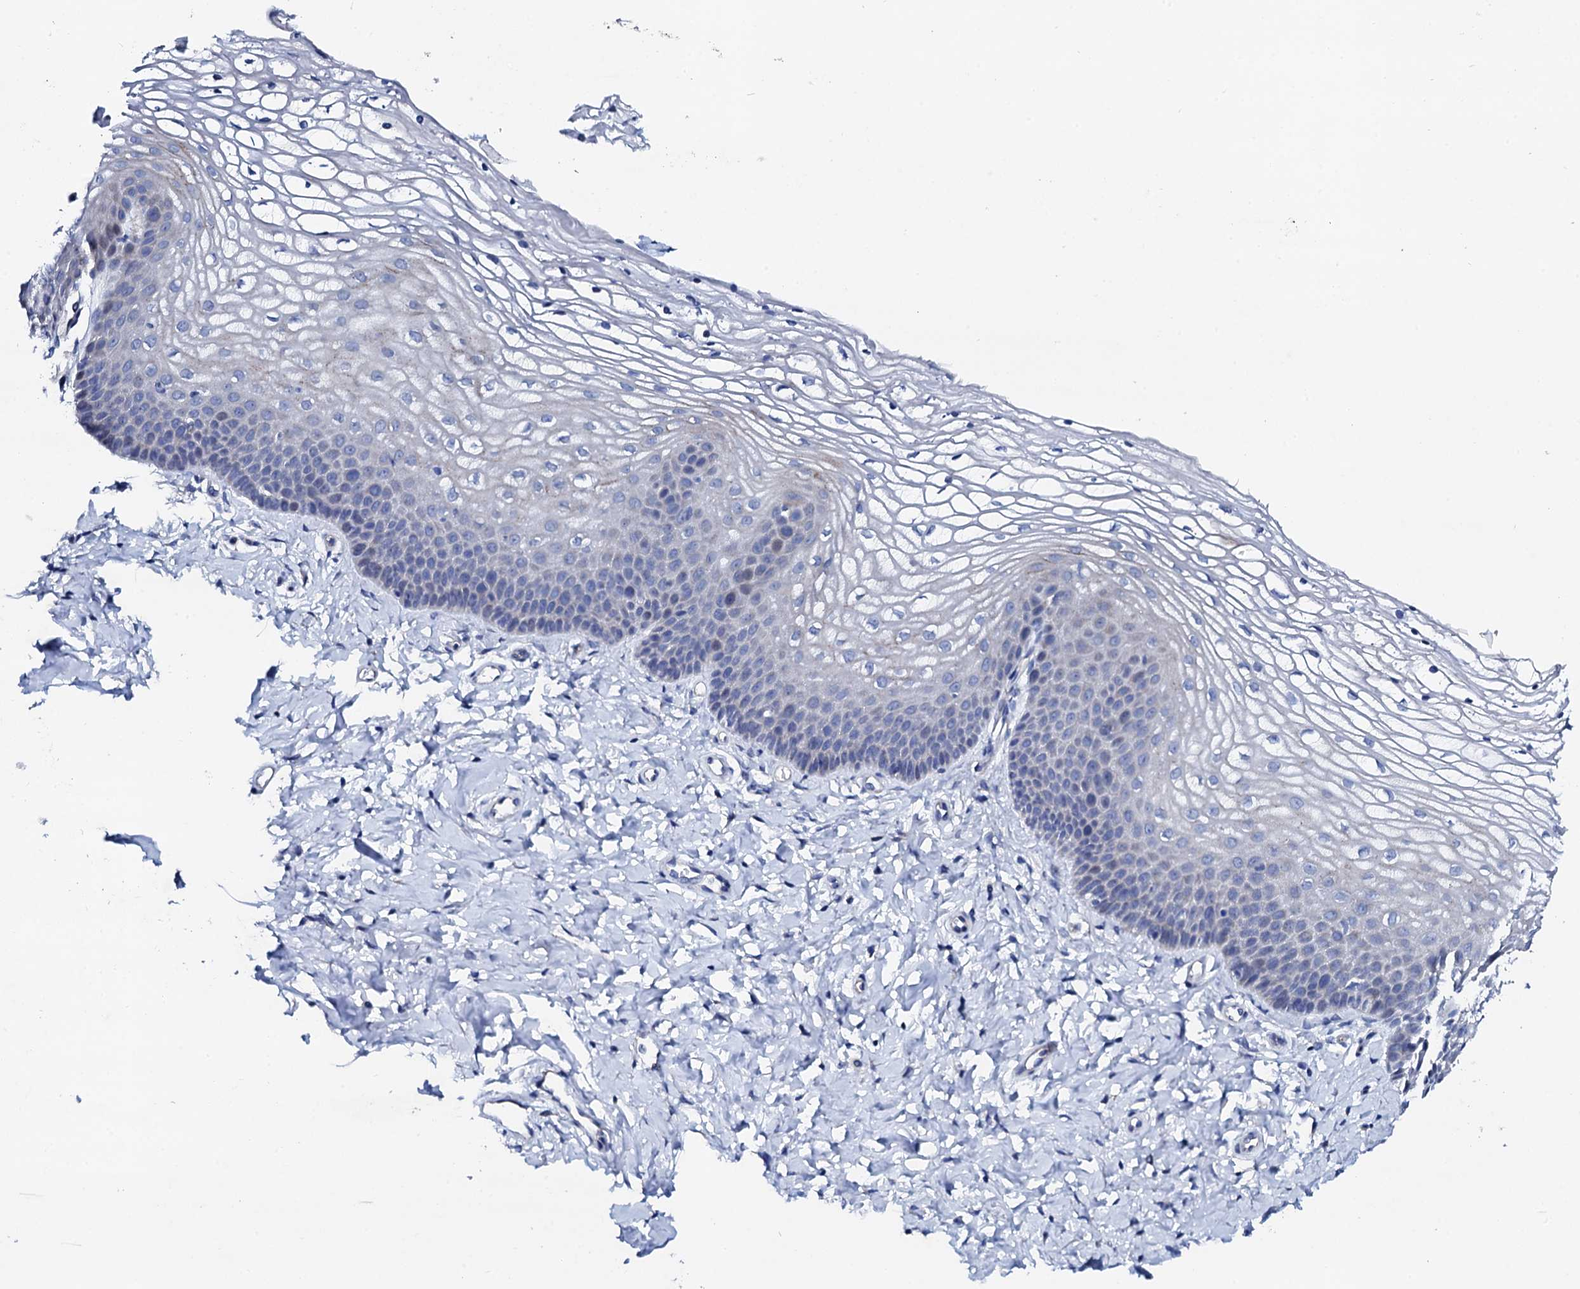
{"staining": {"intensity": "moderate", "quantity": "<25%", "location": "cytoplasmic/membranous"}, "tissue": "vagina", "cell_type": "Squamous epithelial cells", "image_type": "normal", "snomed": [{"axis": "morphology", "description": "Normal tissue, NOS"}, {"axis": "topography", "description": "Vagina"}, {"axis": "topography", "description": "Cervix"}], "caption": "Squamous epithelial cells demonstrate moderate cytoplasmic/membranous staining in approximately <25% of cells in normal vagina. The staining was performed using DAB, with brown indicating positive protein expression. Nuclei are stained blue with hematoxylin.", "gene": "TRDN", "patient": {"sex": "female", "age": 40}}